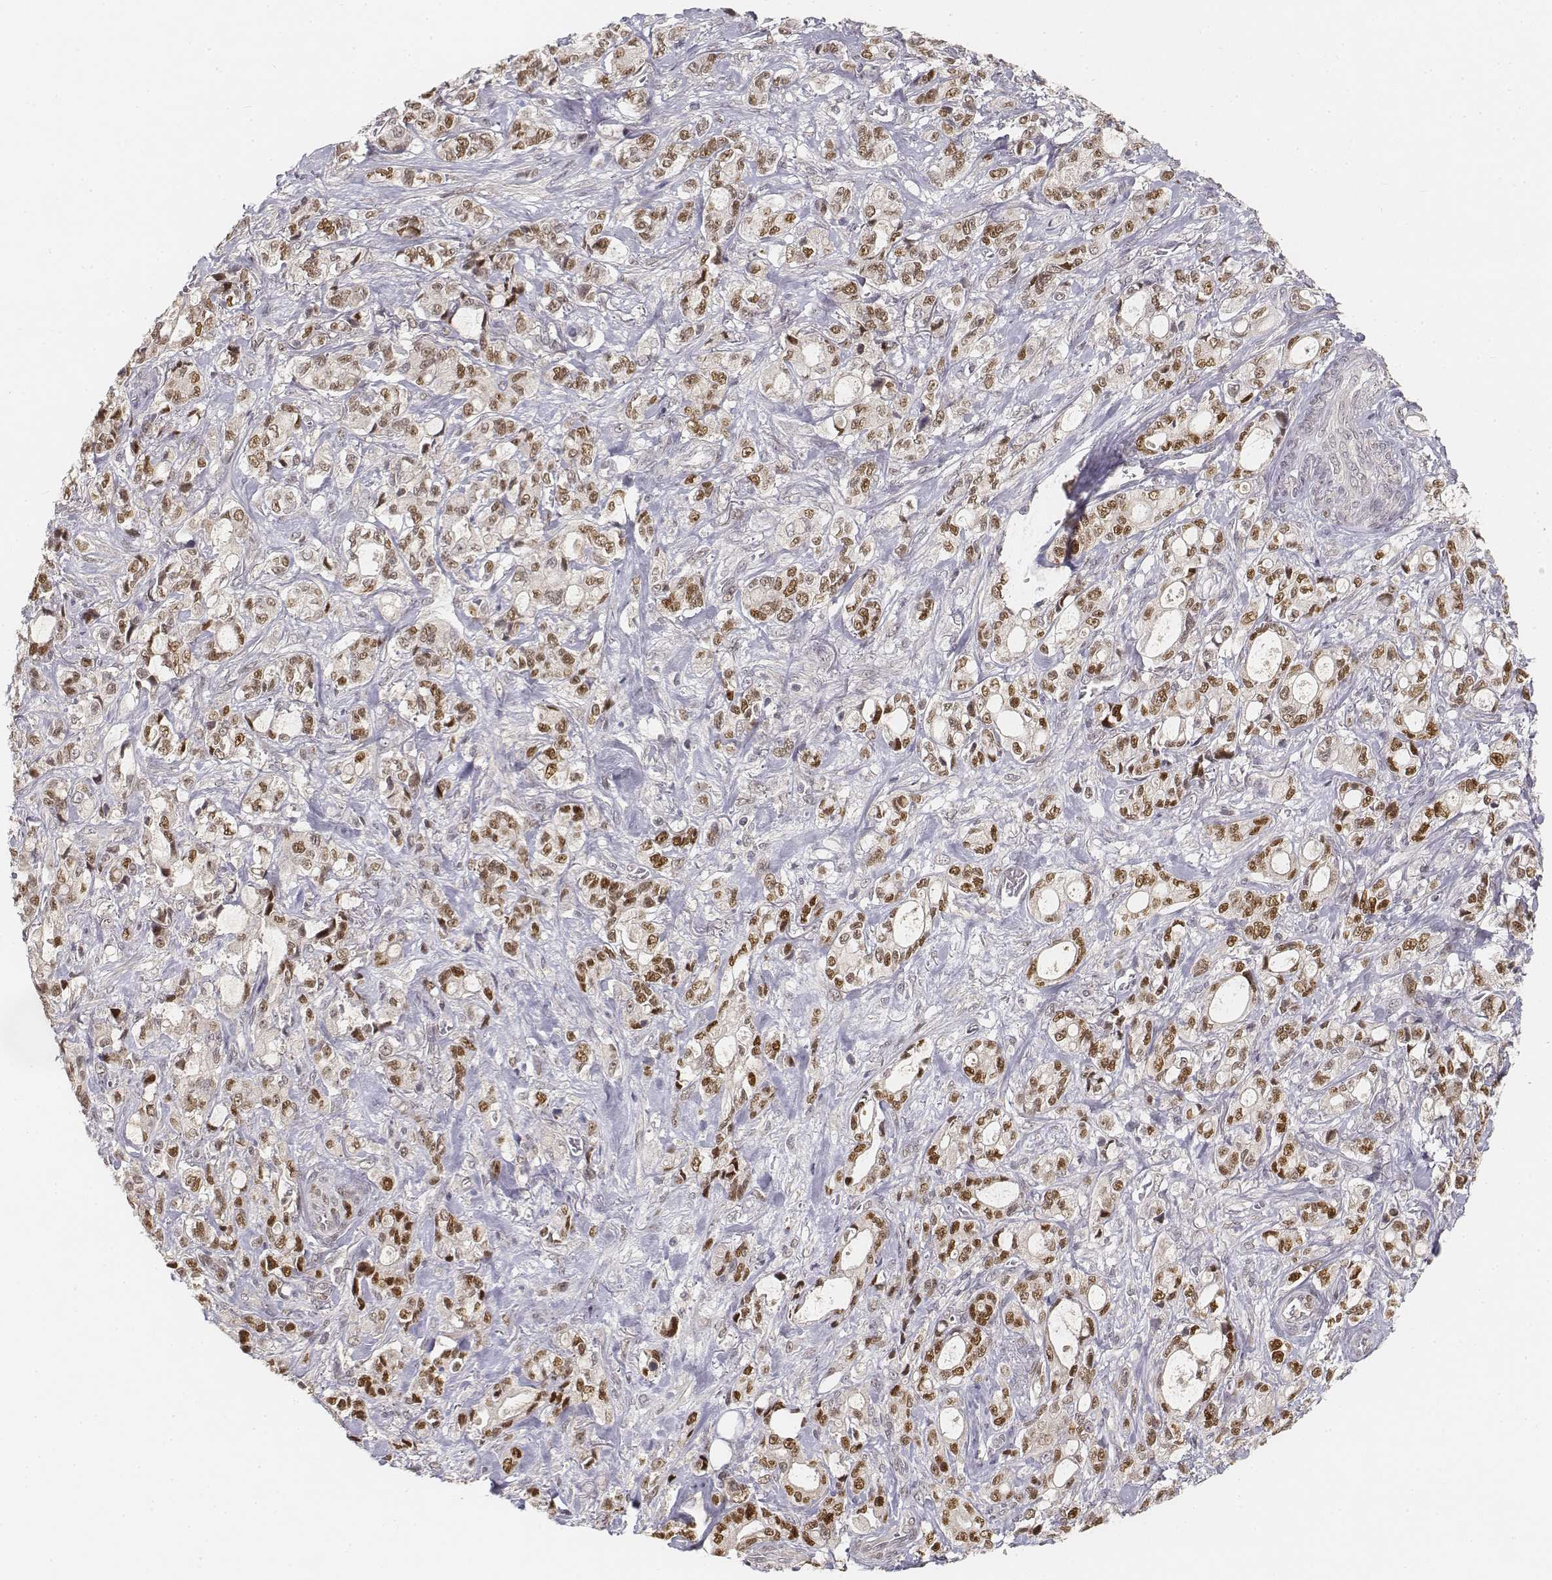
{"staining": {"intensity": "moderate", "quantity": ">75%", "location": "nuclear"}, "tissue": "stomach cancer", "cell_type": "Tumor cells", "image_type": "cancer", "snomed": [{"axis": "morphology", "description": "Adenocarcinoma, NOS"}, {"axis": "topography", "description": "Stomach"}], "caption": "Stomach cancer stained for a protein (brown) exhibits moderate nuclear positive expression in approximately >75% of tumor cells.", "gene": "FANCD2", "patient": {"sex": "male", "age": 63}}